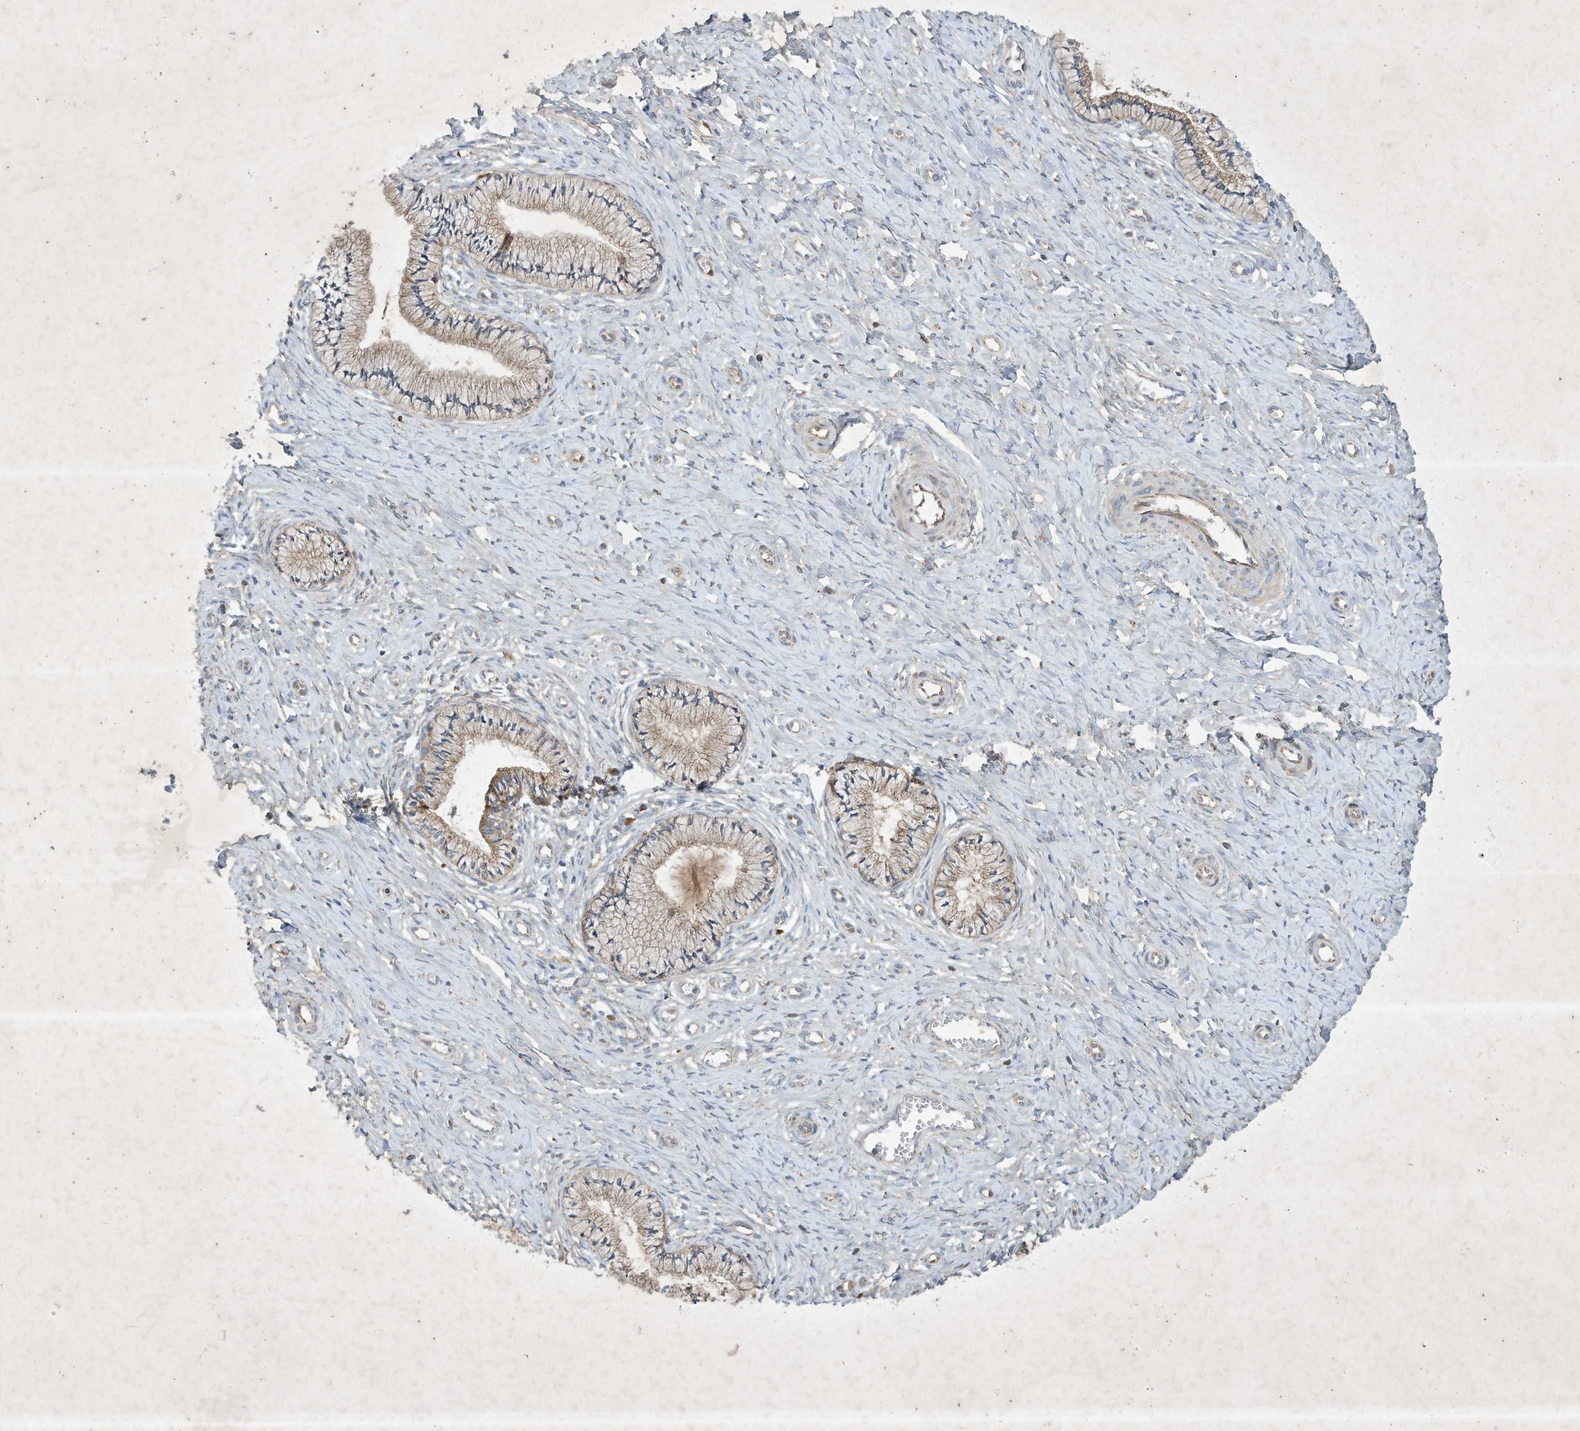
{"staining": {"intensity": "weak", "quantity": "25%-75%", "location": "cytoplasmic/membranous"}, "tissue": "cervix", "cell_type": "Glandular cells", "image_type": "normal", "snomed": [{"axis": "morphology", "description": "Normal tissue, NOS"}, {"axis": "topography", "description": "Cervix"}], "caption": "This is an image of IHC staining of normal cervix, which shows weak positivity in the cytoplasmic/membranous of glandular cells.", "gene": "SYNJ2", "patient": {"sex": "female", "age": 36}}